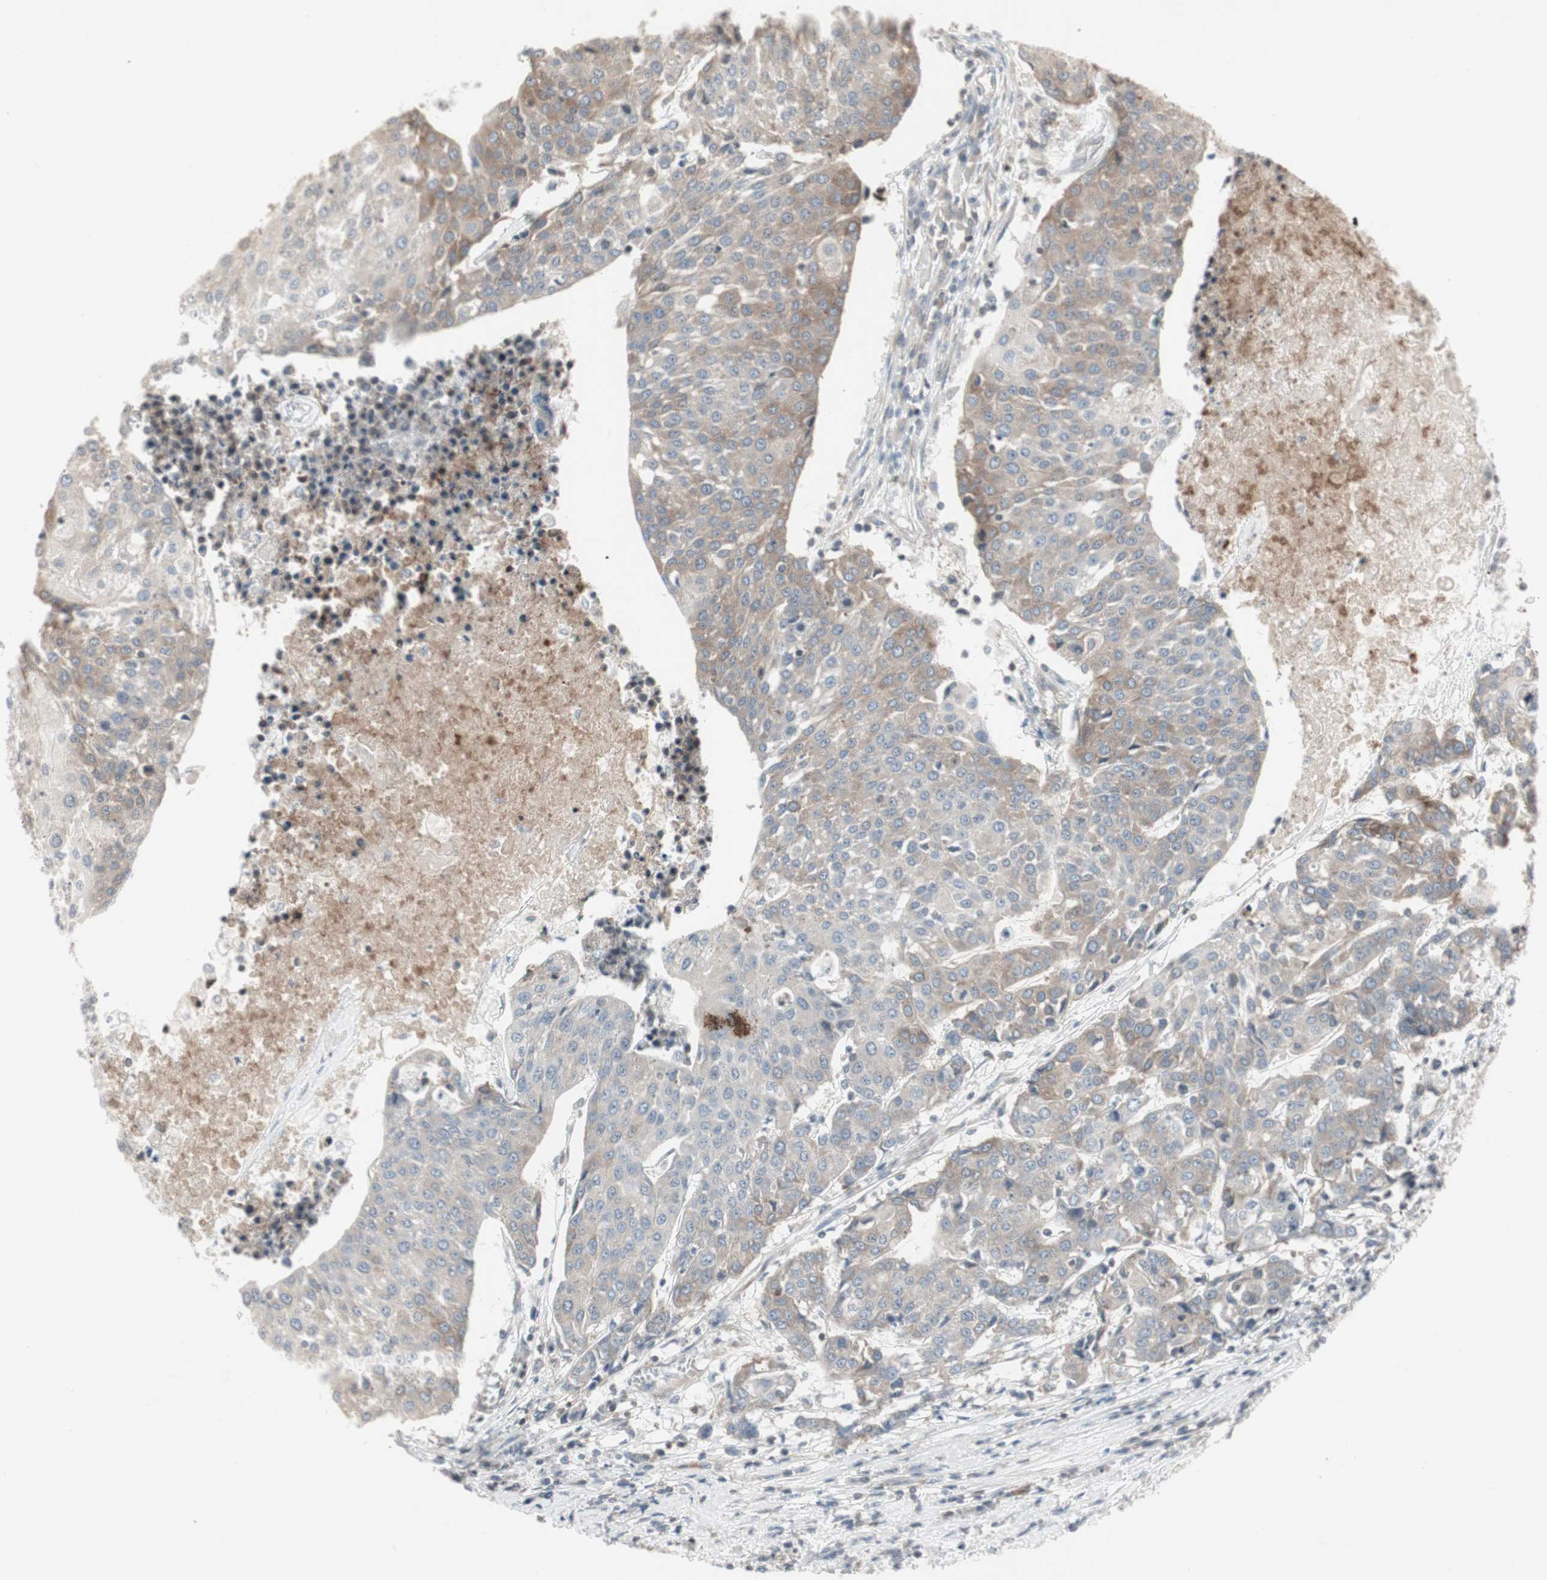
{"staining": {"intensity": "weak", "quantity": ">75%", "location": "cytoplasmic/membranous"}, "tissue": "urothelial cancer", "cell_type": "Tumor cells", "image_type": "cancer", "snomed": [{"axis": "morphology", "description": "Urothelial carcinoma, High grade"}, {"axis": "topography", "description": "Urinary bladder"}], "caption": "A brown stain highlights weak cytoplasmic/membranous positivity of a protein in human high-grade urothelial carcinoma tumor cells.", "gene": "ARHGEF1", "patient": {"sex": "female", "age": 85}}